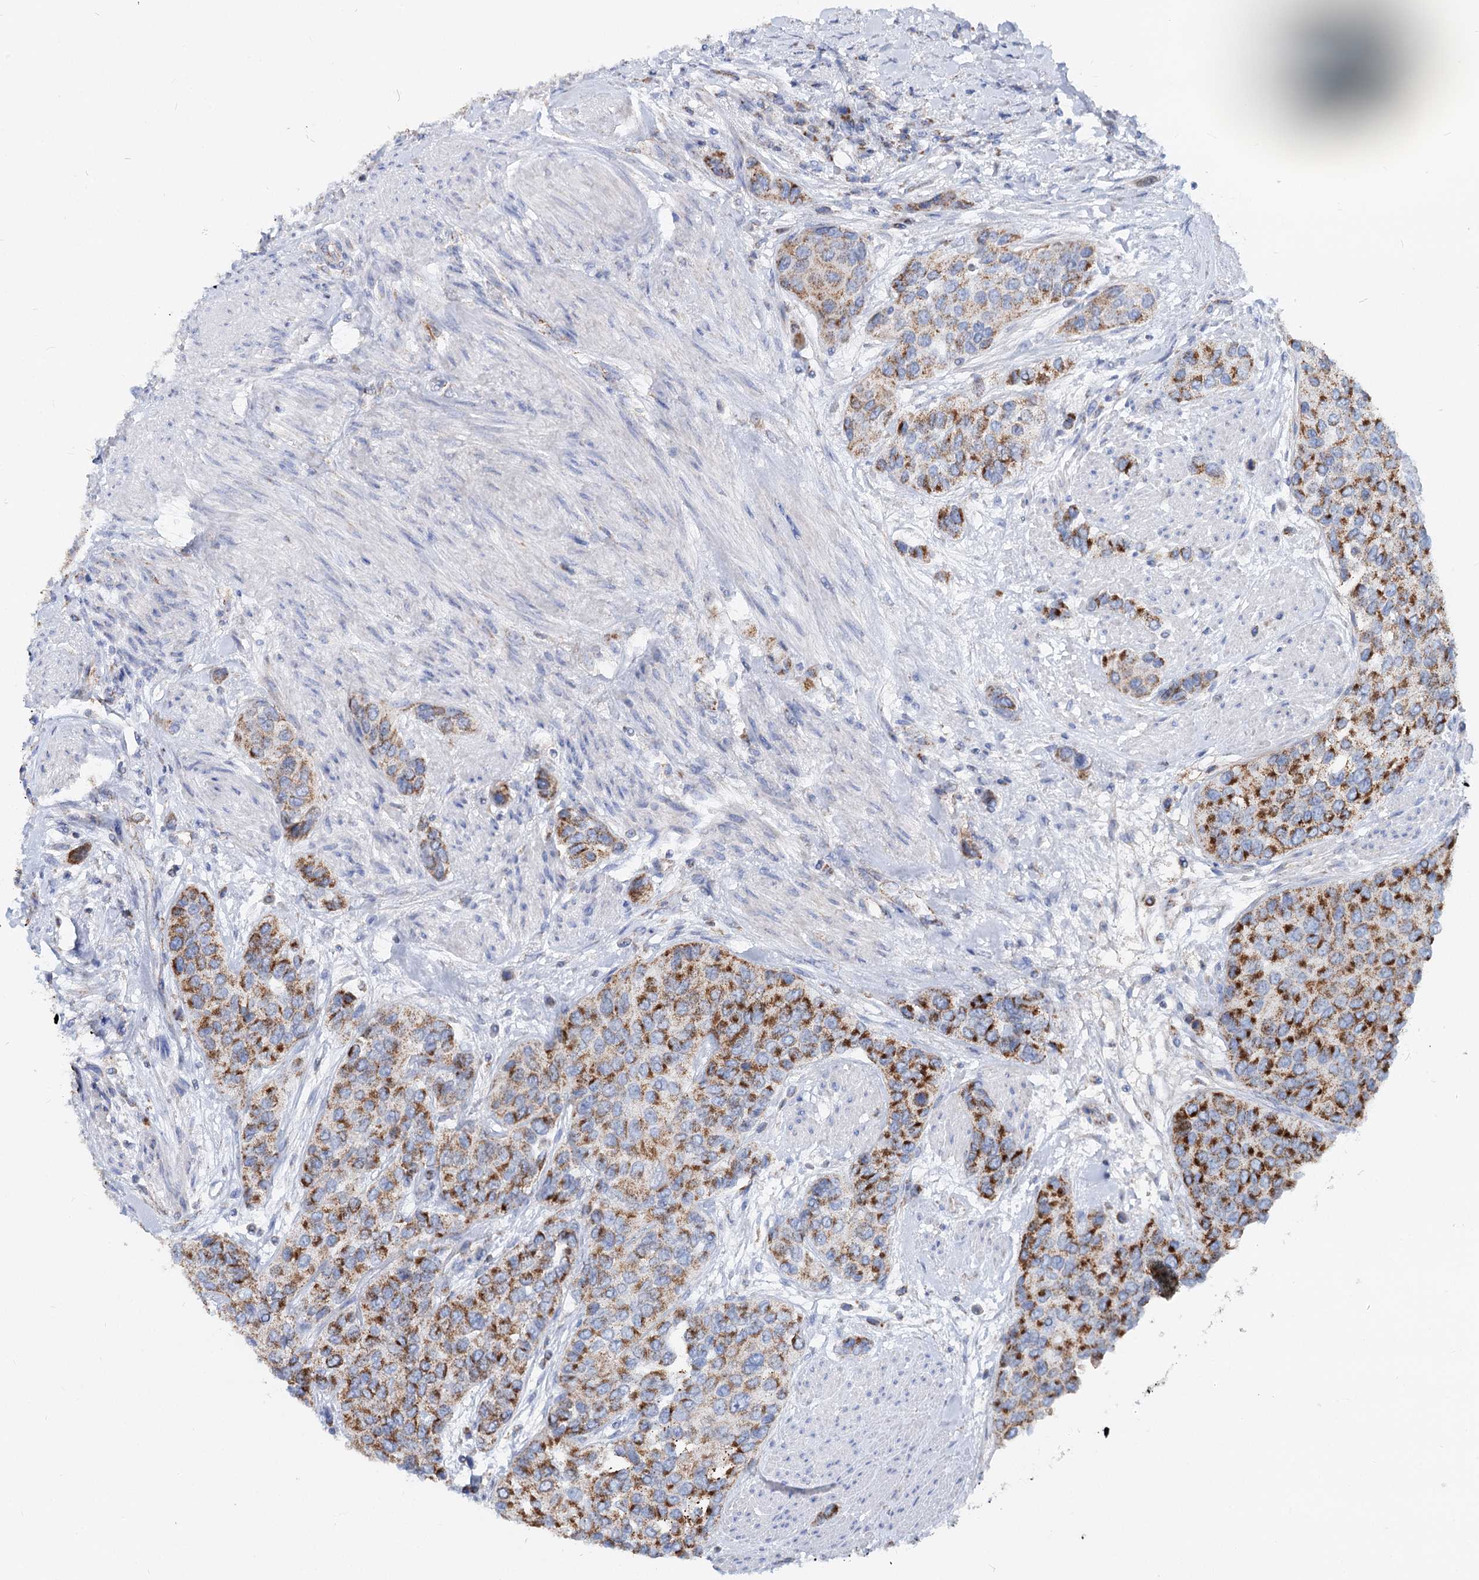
{"staining": {"intensity": "strong", "quantity": ">75%", "location": "cytoplasmic/membranous"}, "tissue": "urothelial cancer", "cell_type": "Tumor cells", "image_type": "cancer", "snomed": [{"axis": "morphology", "description": "Normal tissue, NOS"}, {"axis": "morphology", "description": "Urothelial carcinoma, High grade"}, {"axis": "topography", "description": "Vascular tissue"}, {"axis": "topography", "description": "Urinary bladder"}], "caption": "Strong cytoplasmic/membranous protein staining is identified in approximately >75% of tumor cells in urothelial carcinoma (high-grade). (DAB IHC with brightfield microscopy, high magnification).", "gene": "MCCC2", "patient": {"sex": "female", "age": 56}}